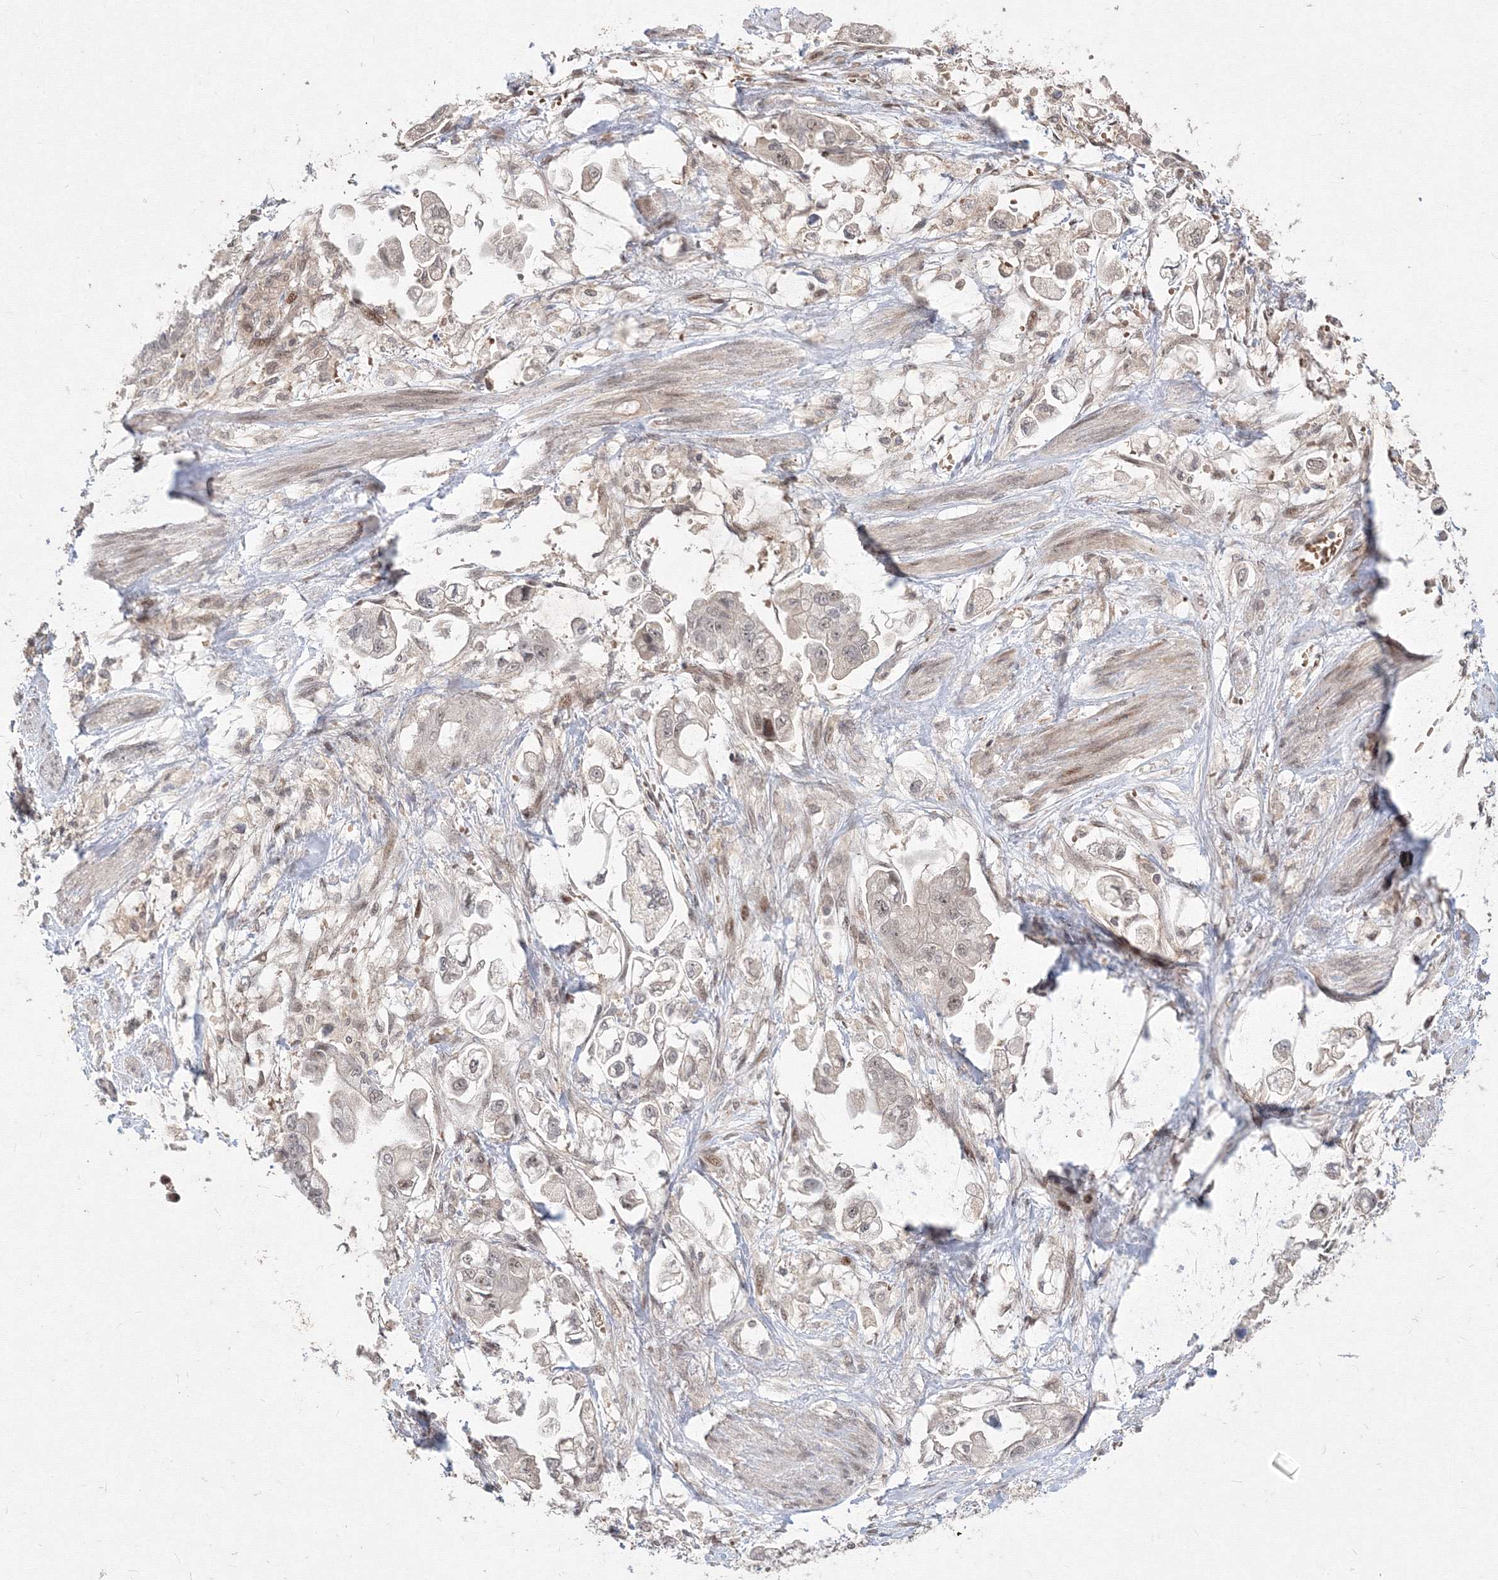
{"staining": {"intensity": "weak", "quantity": "<25%", "location": "nuclear"}, "tissue": "stomach cancer", "cell_type": "Tumor cells", "image_type": "cancer", "snomed": [{"axis": "morphology", "description": "Adenocarcinoma, NOS"}, {"axis": "topography", "description": "Stomach"}], "caption": "Immunohistochemical staining of human stomach cancer shows no significant positivity in tumor cells. (DAB immunohistochemistry with hematoxylin counter stain).", "gene": "COPS4", "patient": {"sex": "male", "age": 62}}